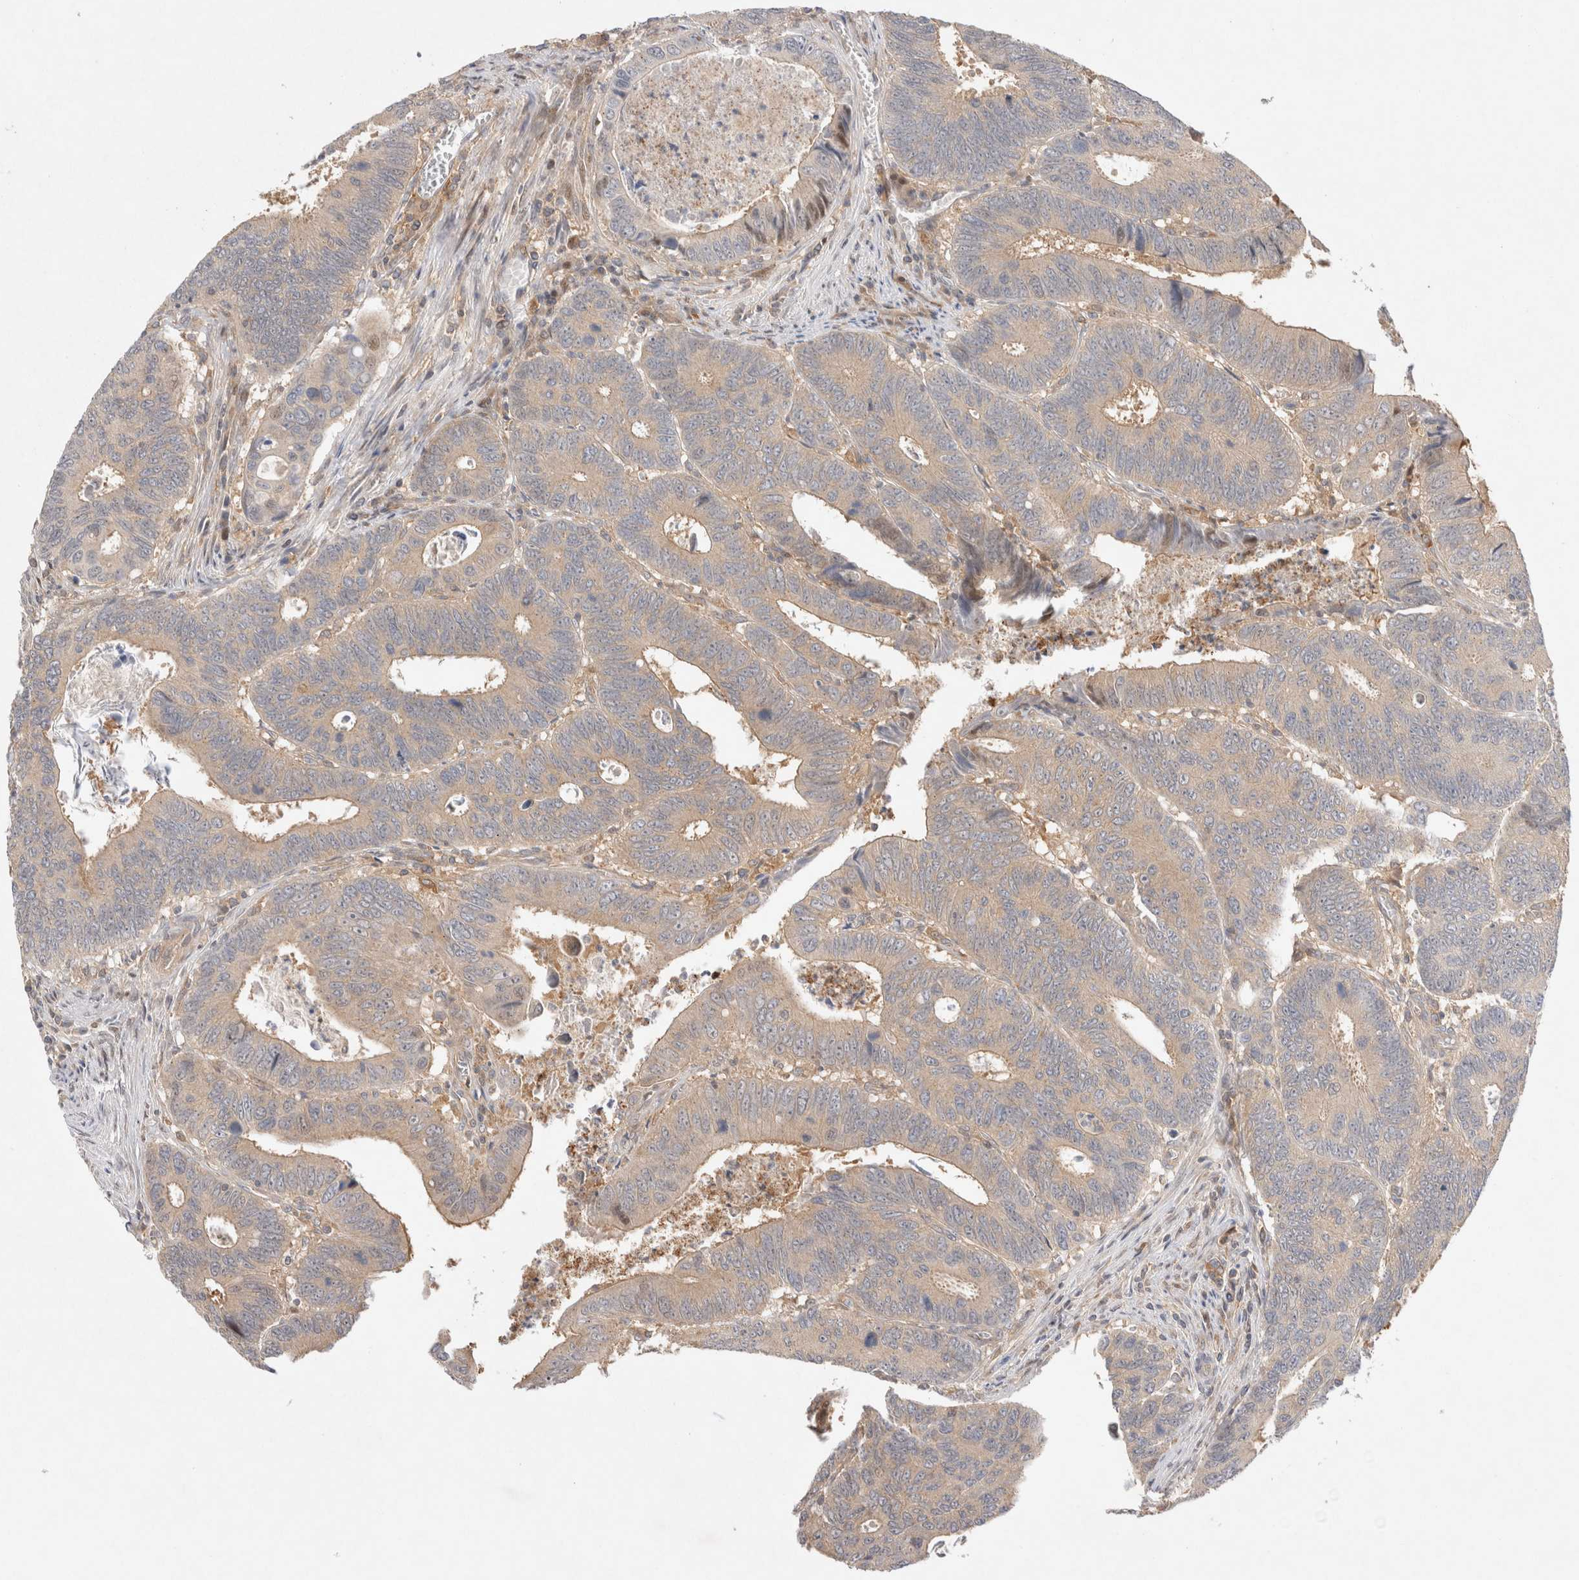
{"staining": {"intensity": "weak", "quantity": ">75%", "location": "cytoplasmic/membranous"}, "tissue": "colorectal cancer", "cell_type": "Tumor cells", "image_type": "cancer", "snomed": [{"axis": "morphology", "description": "Adenocarcinoma, NOS"}, {"axis": "topography", "description": "Colon"}], "caption": "A histopathology image of colorectal cancer stained for a protein displays weak cytoplasmic/membranous brown staining in tumor cells. The staining was performed using DAB, with brown indicating positive protein expression. Nuclei are stained blue with hematoxylin.", "gene": "HTT", "patient": {"sex": "male", "age": 72}}